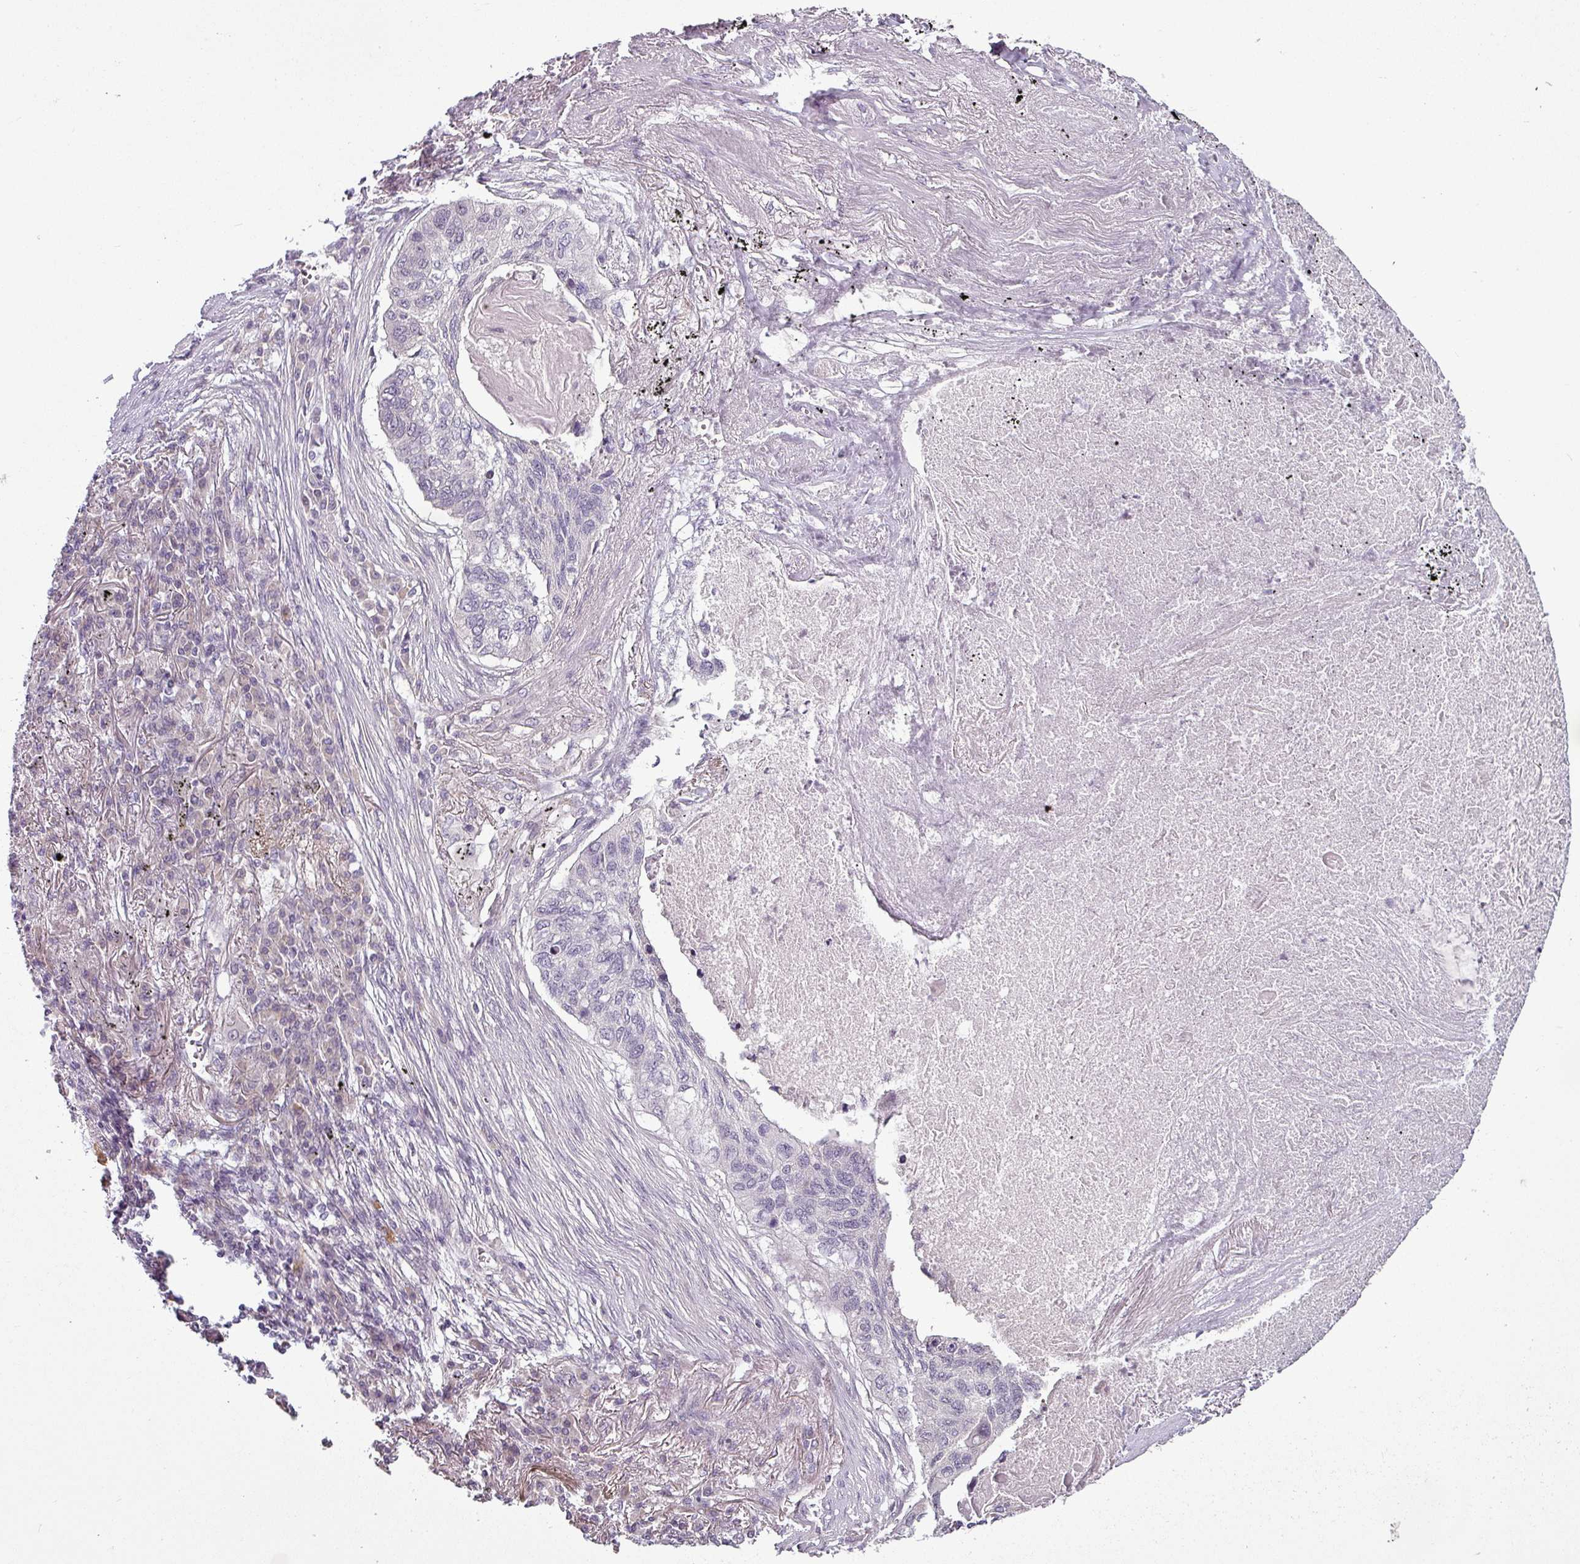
{"staining": {"intensity": "negative", "quantity": "none", "location": "none"}, "tissue": "lung cancer", "cell_type": "Tumor cells", "image_type": "cancer", "snomed": [{"axis": "morphology", "description": "Squamous cell carcinoma, NOS"}, {"axis": "topography", "description": "Lung"}], "caption": "Immunohistochemical staining of lung cancer demonstrates no significant positivity in tumor cells.", "gene": "OR52D1", "patient": {"sex": "female", "age": 63}}